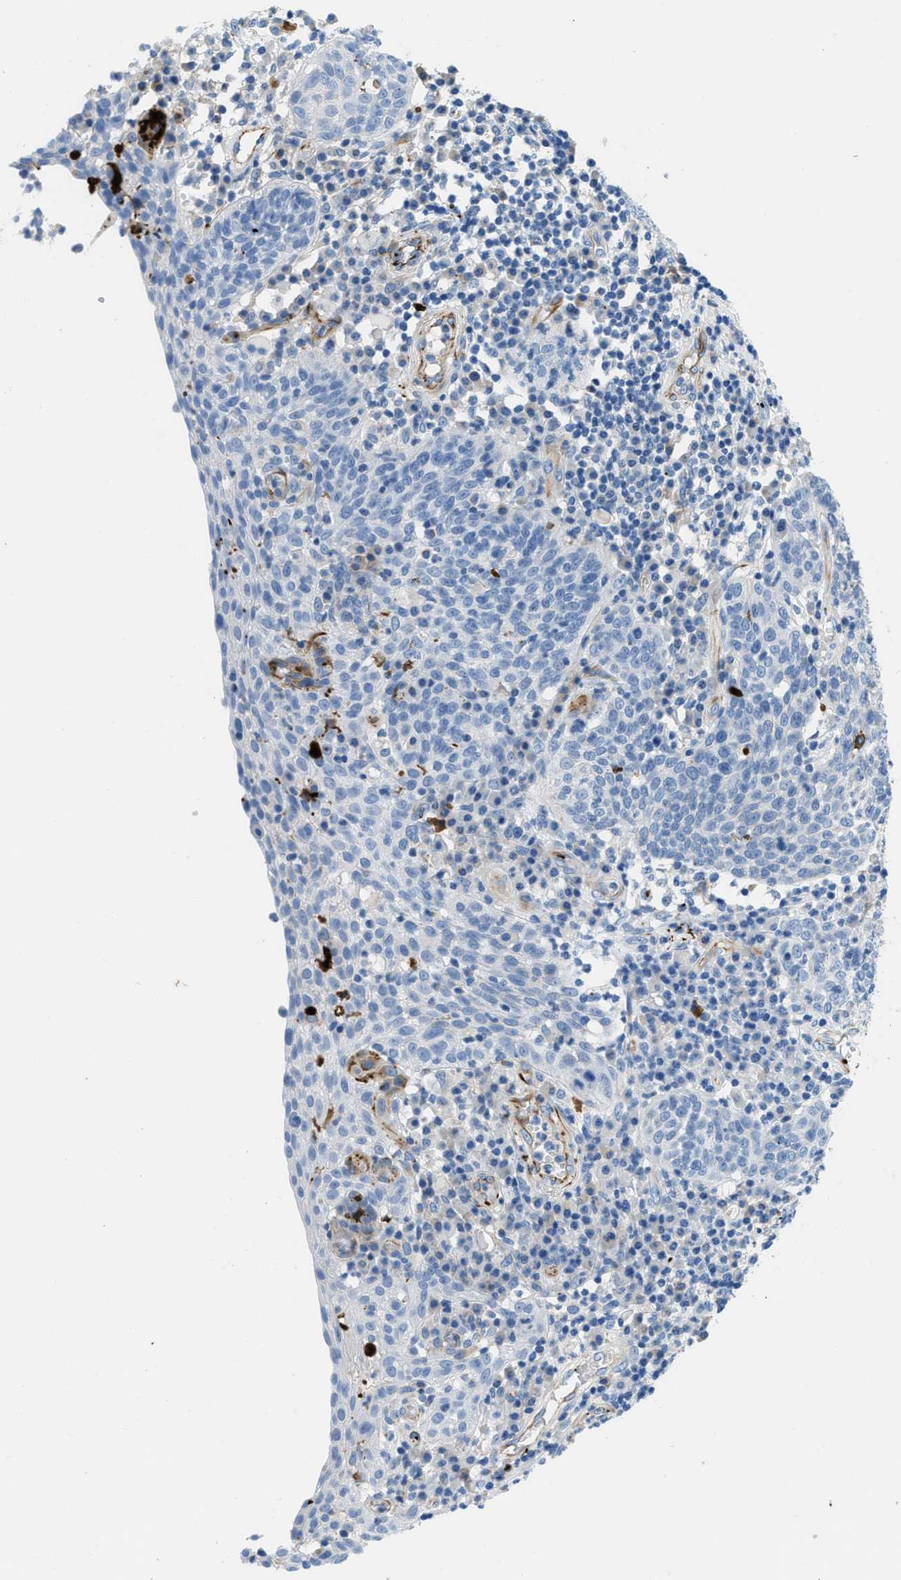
{"staining": {"intensity": "negative", "quantity": "none", "location": "none"}, "tissue": "cervical cancer", "cell_type": "Tumor cells", "image_type": "cancer", "snomed": [{"axis": "morphology", "description": "Squamous cell carcinoma, NOS"}, {"axis": "topography", "description": "Cervix"}], "caption": "IHC image of neoplastic tissue: cervical cancer stained with DAB (3,3'-diaminobenzidine) shows no significant protein positivity in tumor cells.", "gene": "XCR1", "patient": {"sex": "female", "age": 34}}